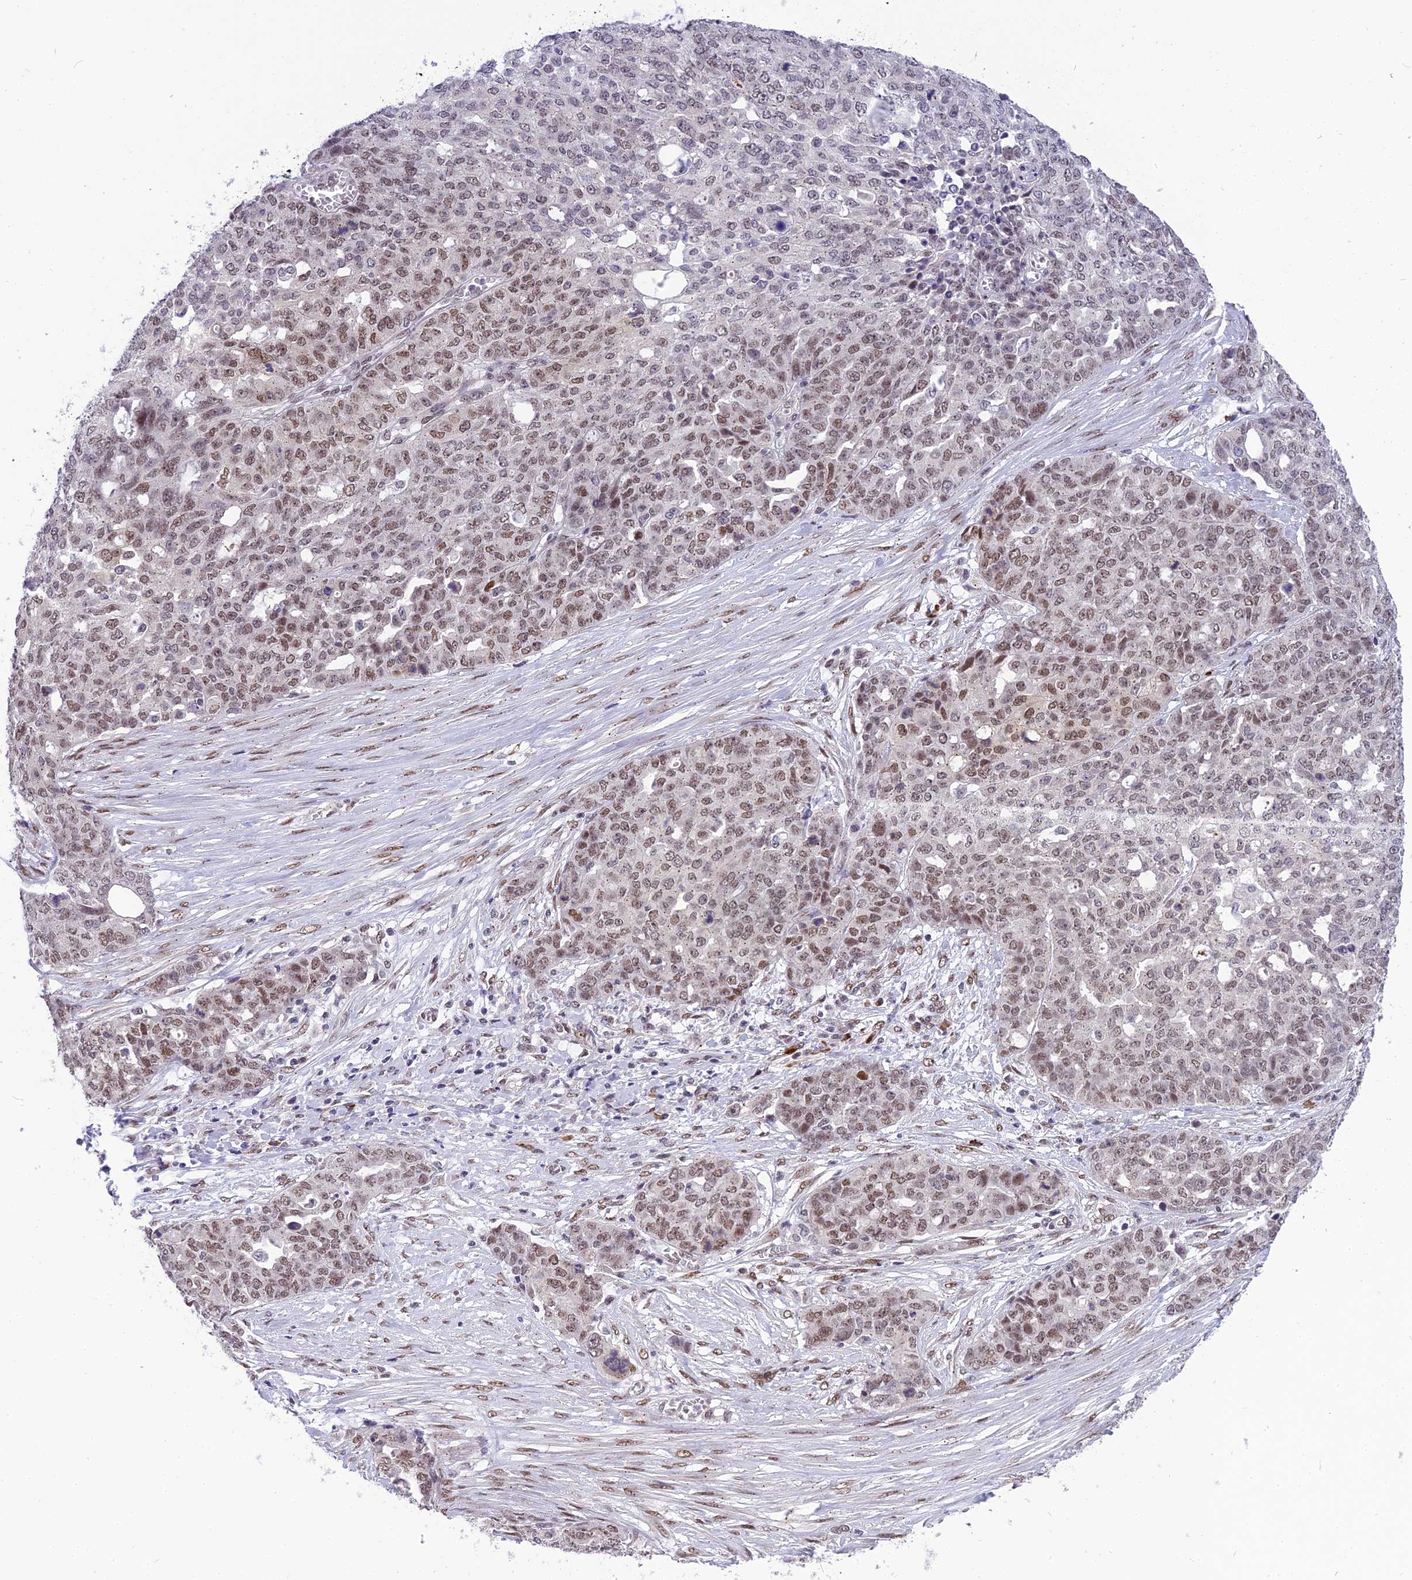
{"staining": {"intensity": "weak", "quantity": ">75%", "location": "nuclear"}, "tissue": "ovarian cancer", "cell_type": "Tumor cells", "image_type": "cancer", "snomed": [{"axis": "morphology", "description": "Cystadenocarcinoma, serous, NOS"}, {"axis": "topography", "description": "Soft tissue"}, {"axis": "topography", "description": "Ovary"}], "caption": "This histopathology image shows immunohistochemistry (IHC) staining of human ovarian cancer (serous cystadenocarcinoma), with low weak nuclear expression in about >75% of tumor cells.", "gene": "IRF2BP1", "patient": {"sex": "female", "age": 57}}